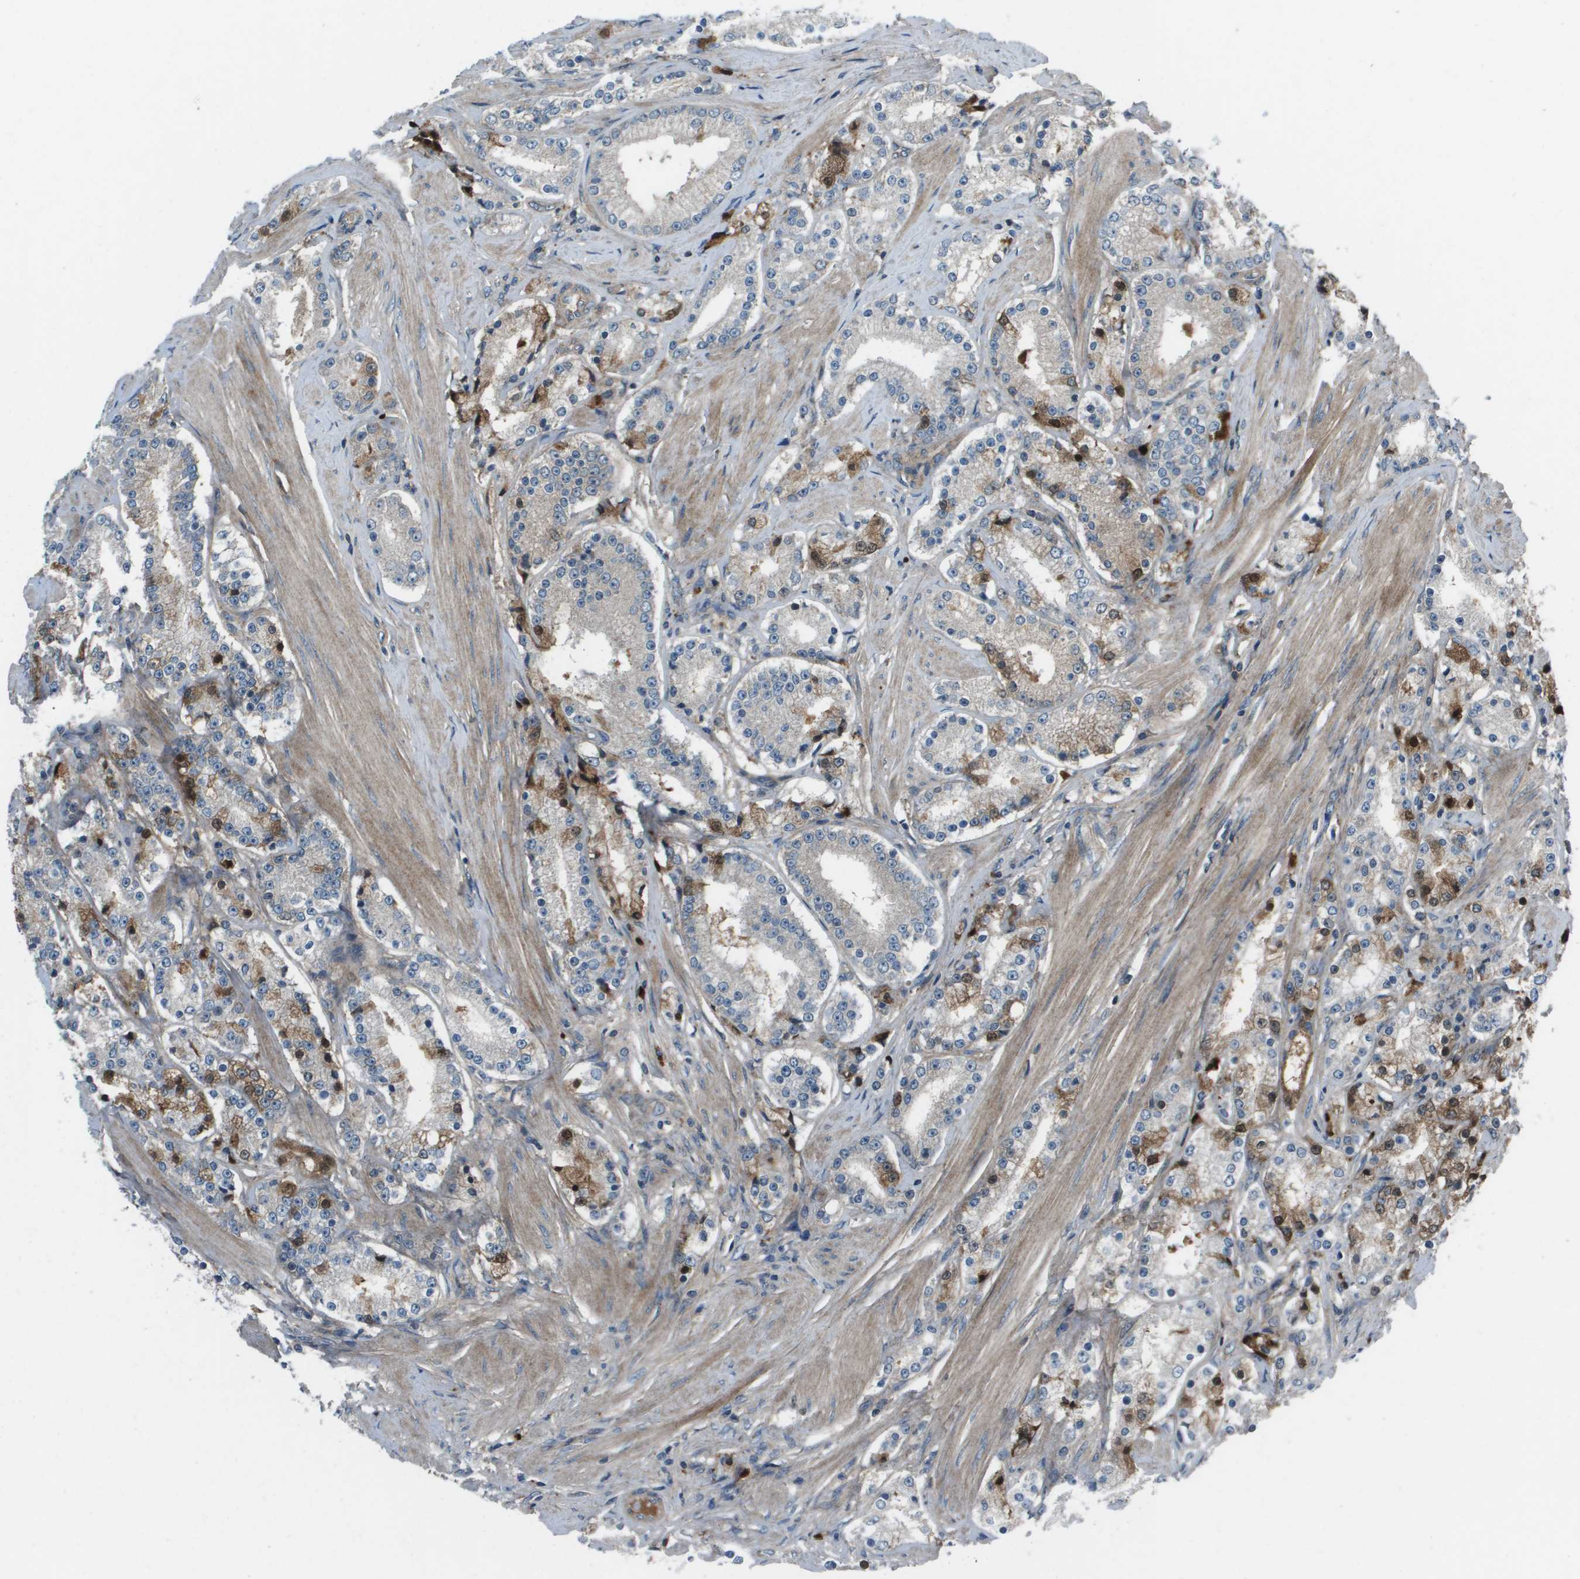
{"staining": {"intensity": "moderate", "quantity": "<25%", "location": "cytoplasmic/membranous"}, "tissue": "prostate cancer", "cell_type": "Tumor cells", "image_type": "cancer", "snomed": [{"axis": "morphology", "description": "Adenocarcinoma, Low grade"}, {"axis": "topography", "description": "Prostate"}], "caption": "IHC histopathology image of human prostate cancer stained for a protein (brown), which exhibits low levels of moderate cytoplasmic/membranous expression in about <25% of tumor cells.", "gene": "PCOLCE", "patient": {"sex": "male", "age": 63}}